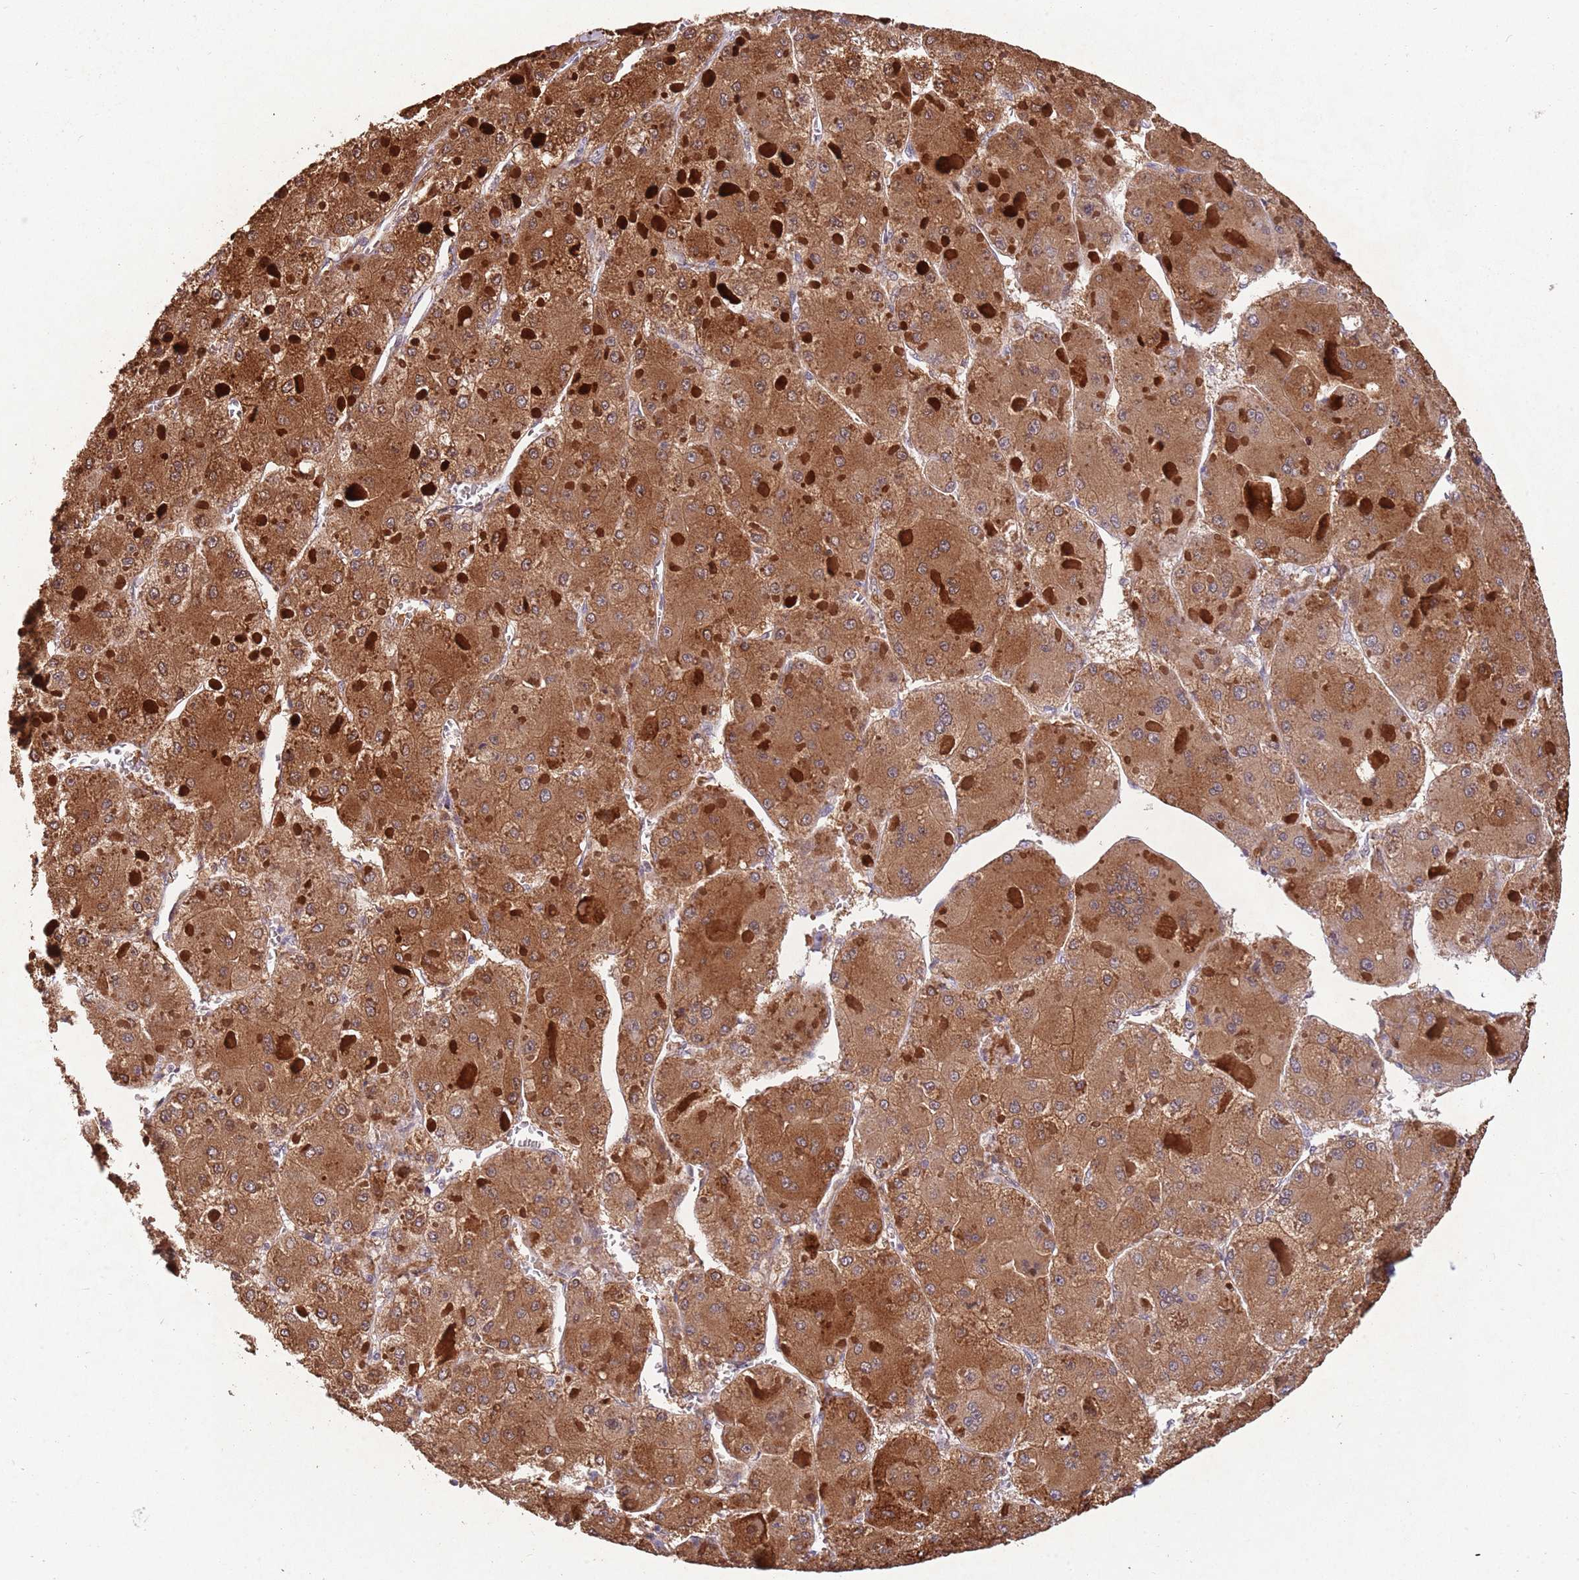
{"staining": {"intensity": "strong", "quantity": ">75%", "location": "cytoplasmic/membranous"}, "tissue": "liver cancer", "cell_type": "Tumor cells", "image_type": "cancer", "snomed": [{"axis": "morphology", "description": "Carcinoma, Hepatocellular, NOS"}, {"axis": "topography", "description": "Liver"}], "caption": "Hepatocellular carcinoma (liver) stained for a protein (brown) exhibits strong cytoplasmic/membranous positive staining in approximately >75% of tumor cells.", "gene": "ZNF639", "patient": {"sex": "female", "age": 73}}